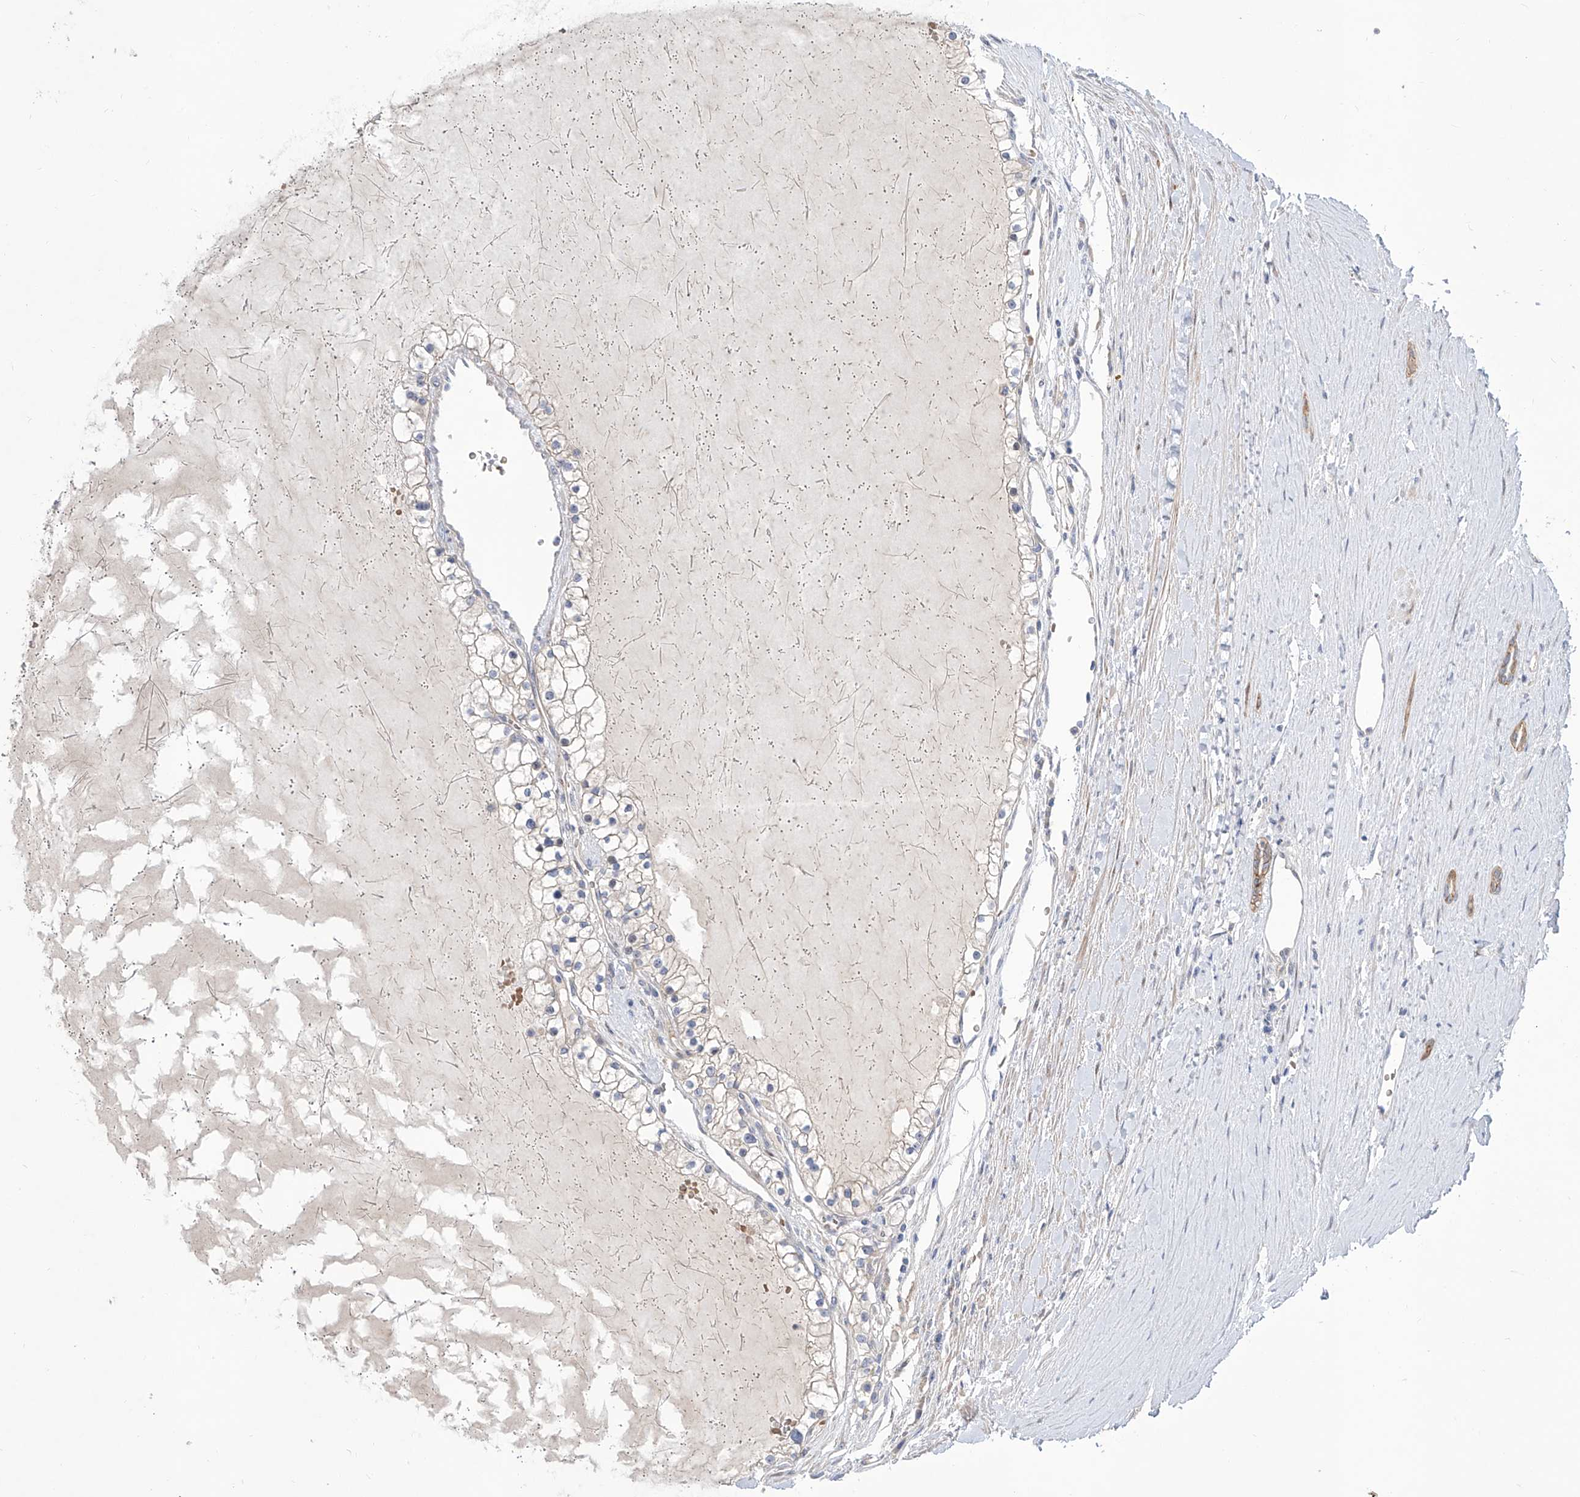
{"staining": {"intensity": "negative", "quantity": "none", "location": "none"}, "tissue": "renal cancer", "cell_type": "Tumor cells", "image_type": "cancer", "snomed": [{"axis": "morphology", "description": "Normal tissue, NOS"}, {"axis": "morphology", "description": "Adenocarcinoma, NOS"}, {"axis": "topography", "description": "Kidney"}], "caption": "This is an immunohistochemistry (IHC) photomicrograph of human adenocarcinoma (renal). There is no staining in tumor cells.", "gene": "LRRC1", "patient": {"sex": "male", "age": 68}}